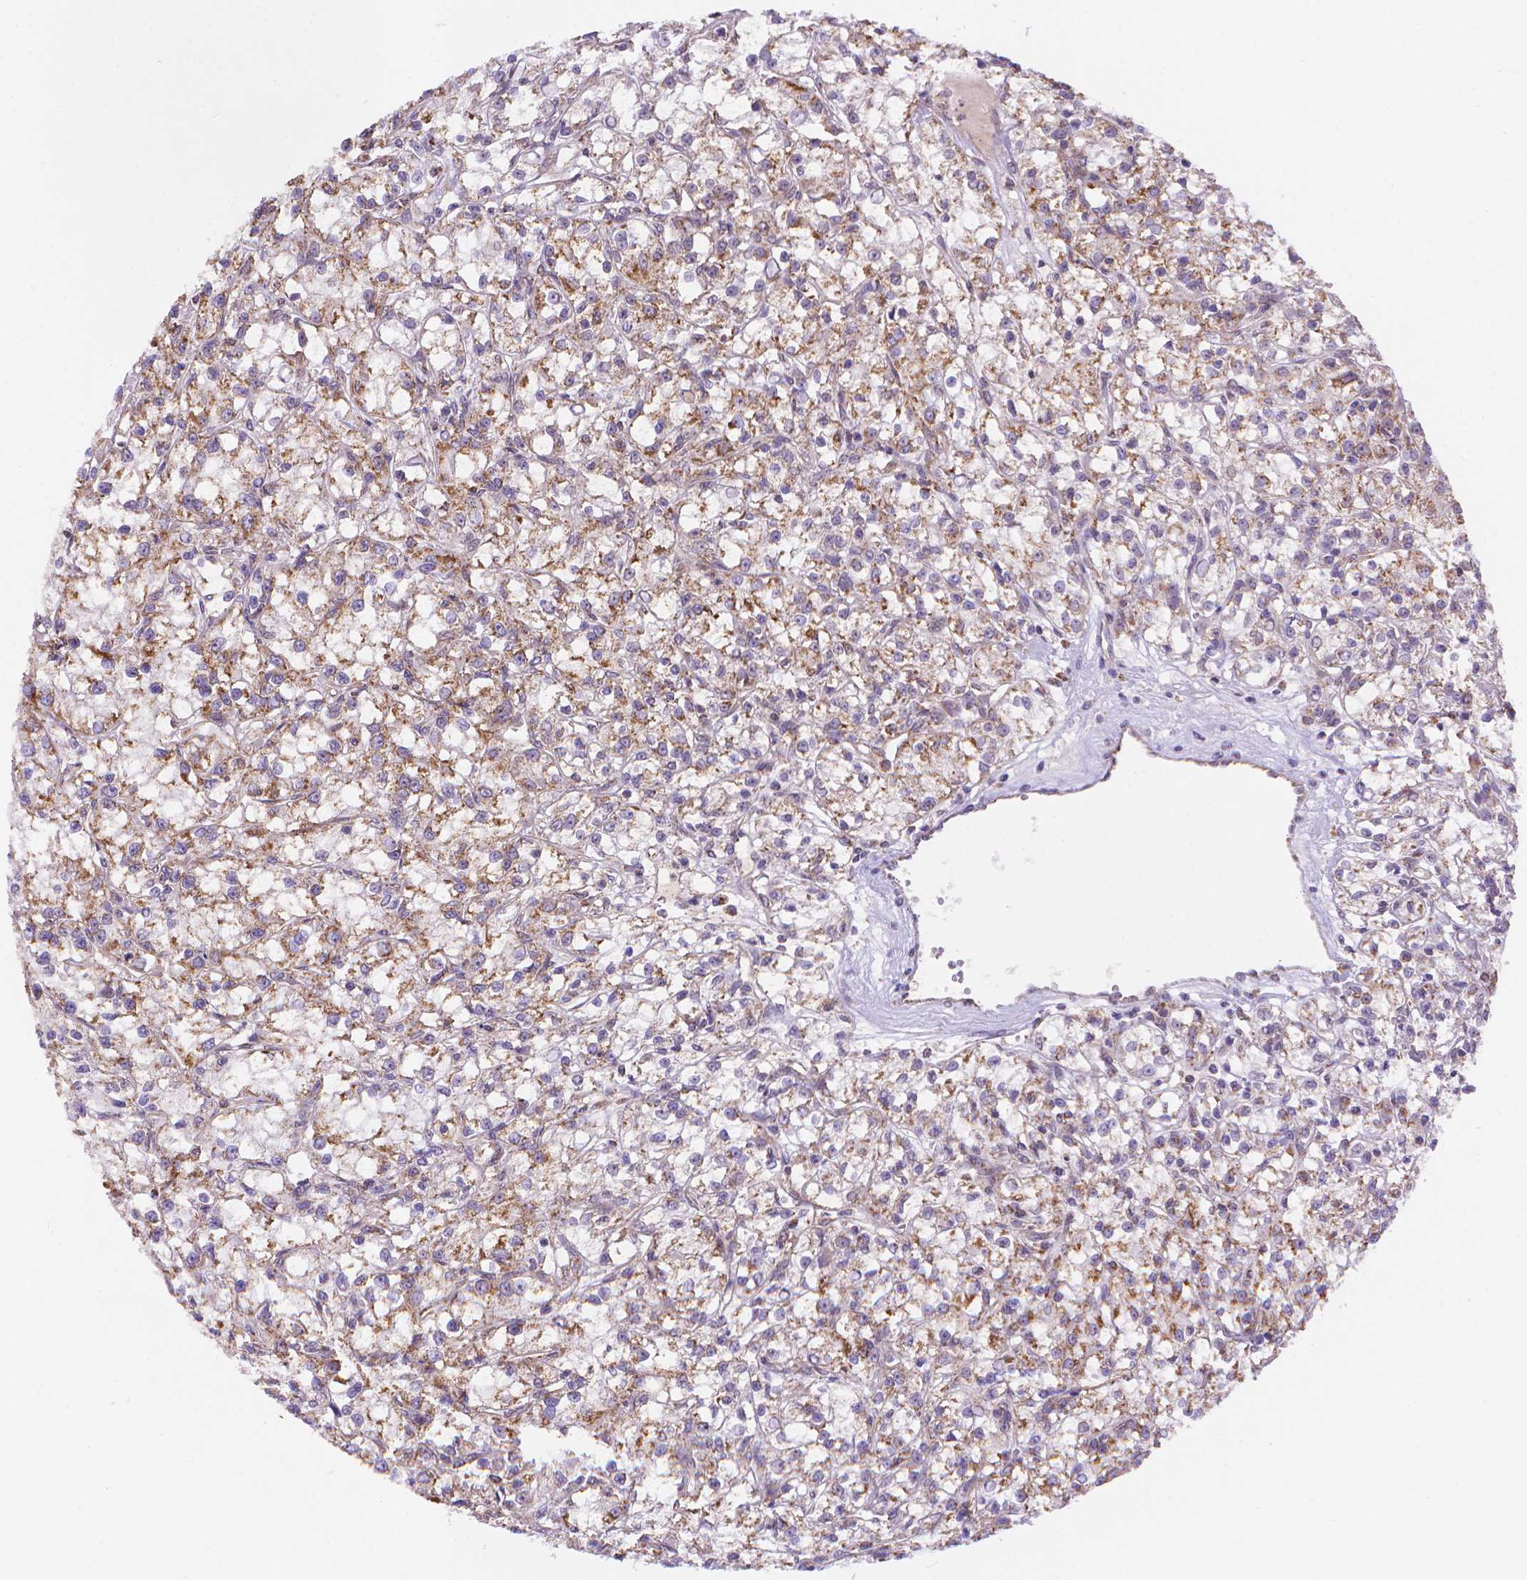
{"staining": {"intensity": "moderate", "quantity": "25%-75%", "location": "cytoplasmic/membranous"}, "tissue": "renal cancer", "cell_type": "Tumor cells", "image_type": "cancer", "snomed": [{"axis": "morphology", "description": "Adenocarcinoma, NOS"}, {"axis": "topography", "description": "Kidney"}], "caption": "Adenocarcinoma (renal) stained for a protein exhibits moderate cytoplasmic/membranous positivity in tumor cells.", "gene": "CYYR1", "patient": {"sex": "female", "age": 59}}